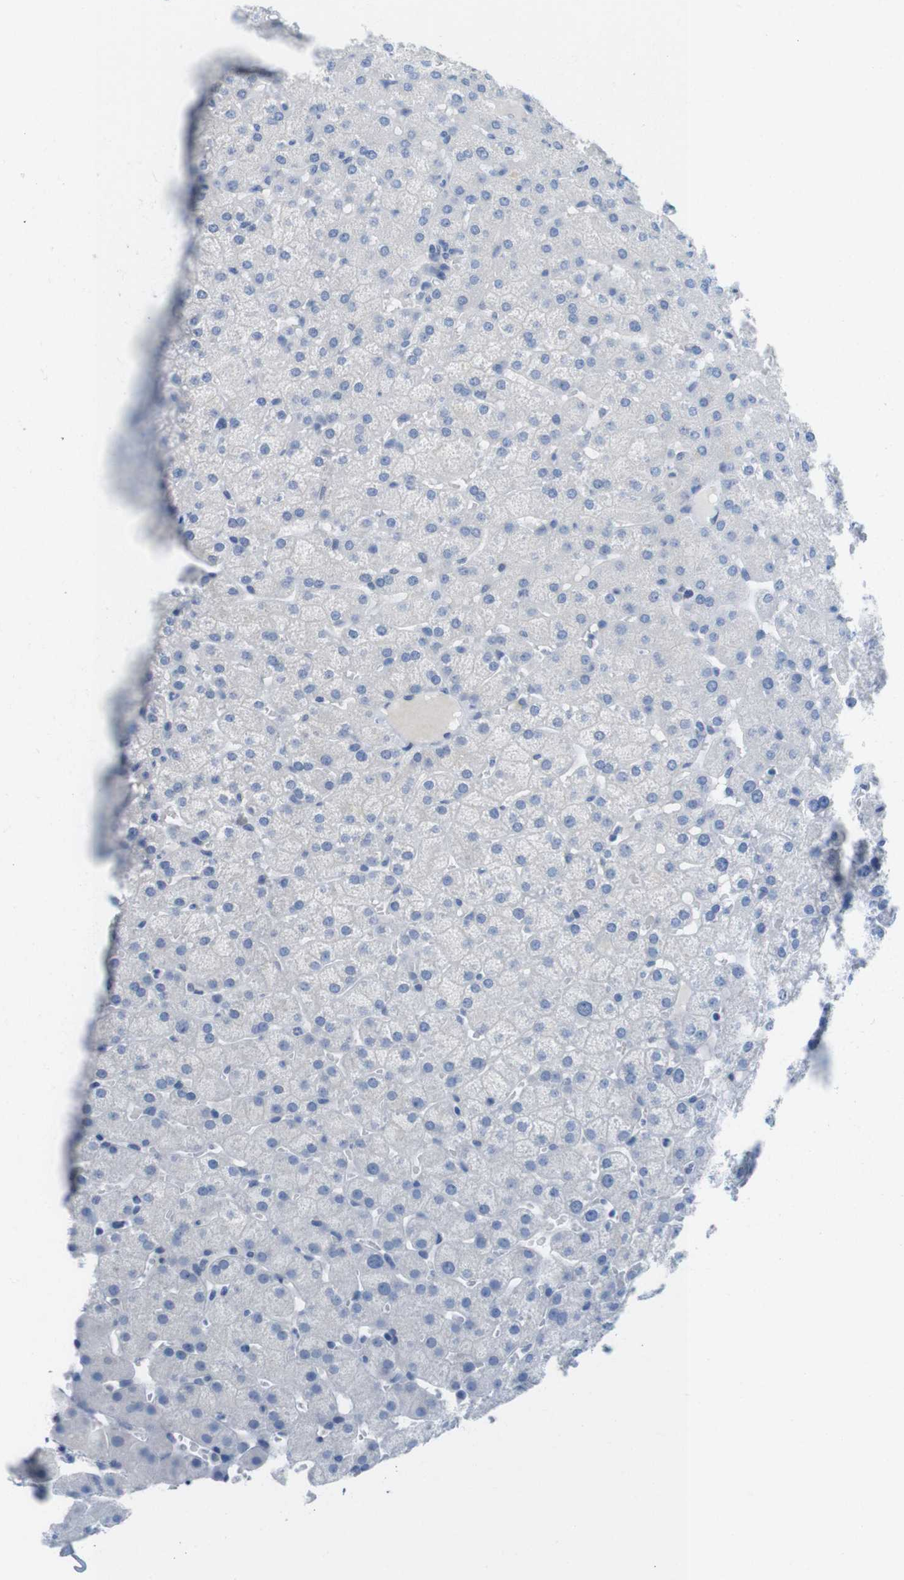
{"staining": {"intensity": "negative", "quantity": "none", "location": "none"}, "tissue": "liver", "cell_type": "Cholangiocytes", "image_type": "normal", "snomed": [{"axis": "morphology", "description": "Normal tissue, NOS"}, {"axis": "topography", "description": "Liver"}], "caption": "Human liver stained for a protein using IHC shows no positivity in cholangiocytes.", "gene": "OPN1SW", "patient": {"sex": "female", "age": 32}}